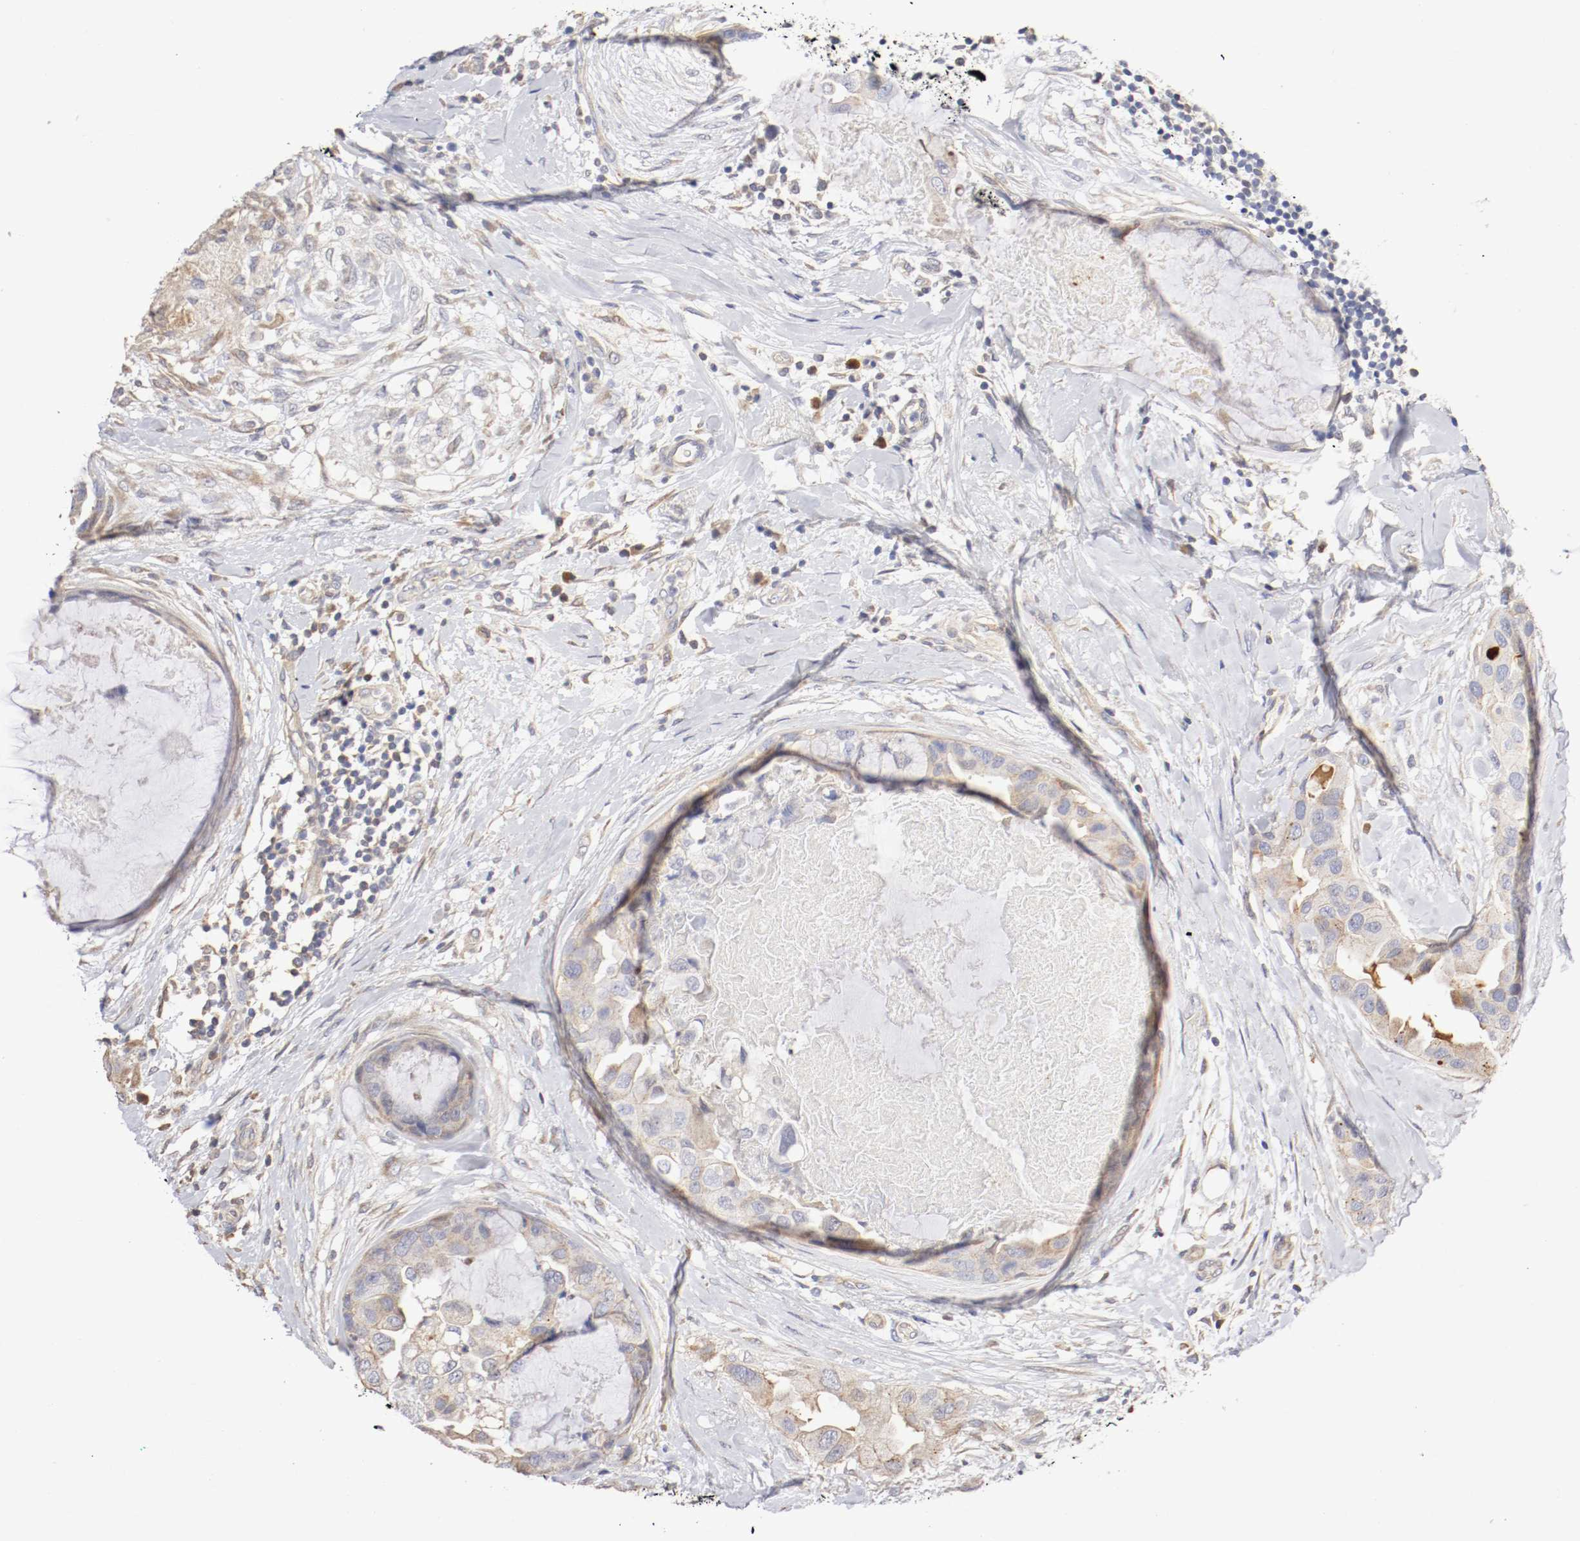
{"staining": {"intensity": "weak", "quantity": "<25%", "location": "cytoplasmic/membranous"}, "tissue": "breast cancer", "cell_type": "Tumor cells", "image_type": "cancer", "snomed": [{"axis": "morphology", "description": "Duct carcinoma"}, {"axis": "topography", "description": "Breast"}], "caption": "Immunohistochemistry (IHC) histopathology image of neoplastic tissue: invasive ductal carcinoma (breast) stained with DAB (3,3'-diaminobenzidine) reveals no significant protein staining in tumor cells.", "gene": "CDK6", "patient": {"sex": "female", "age": 40}}